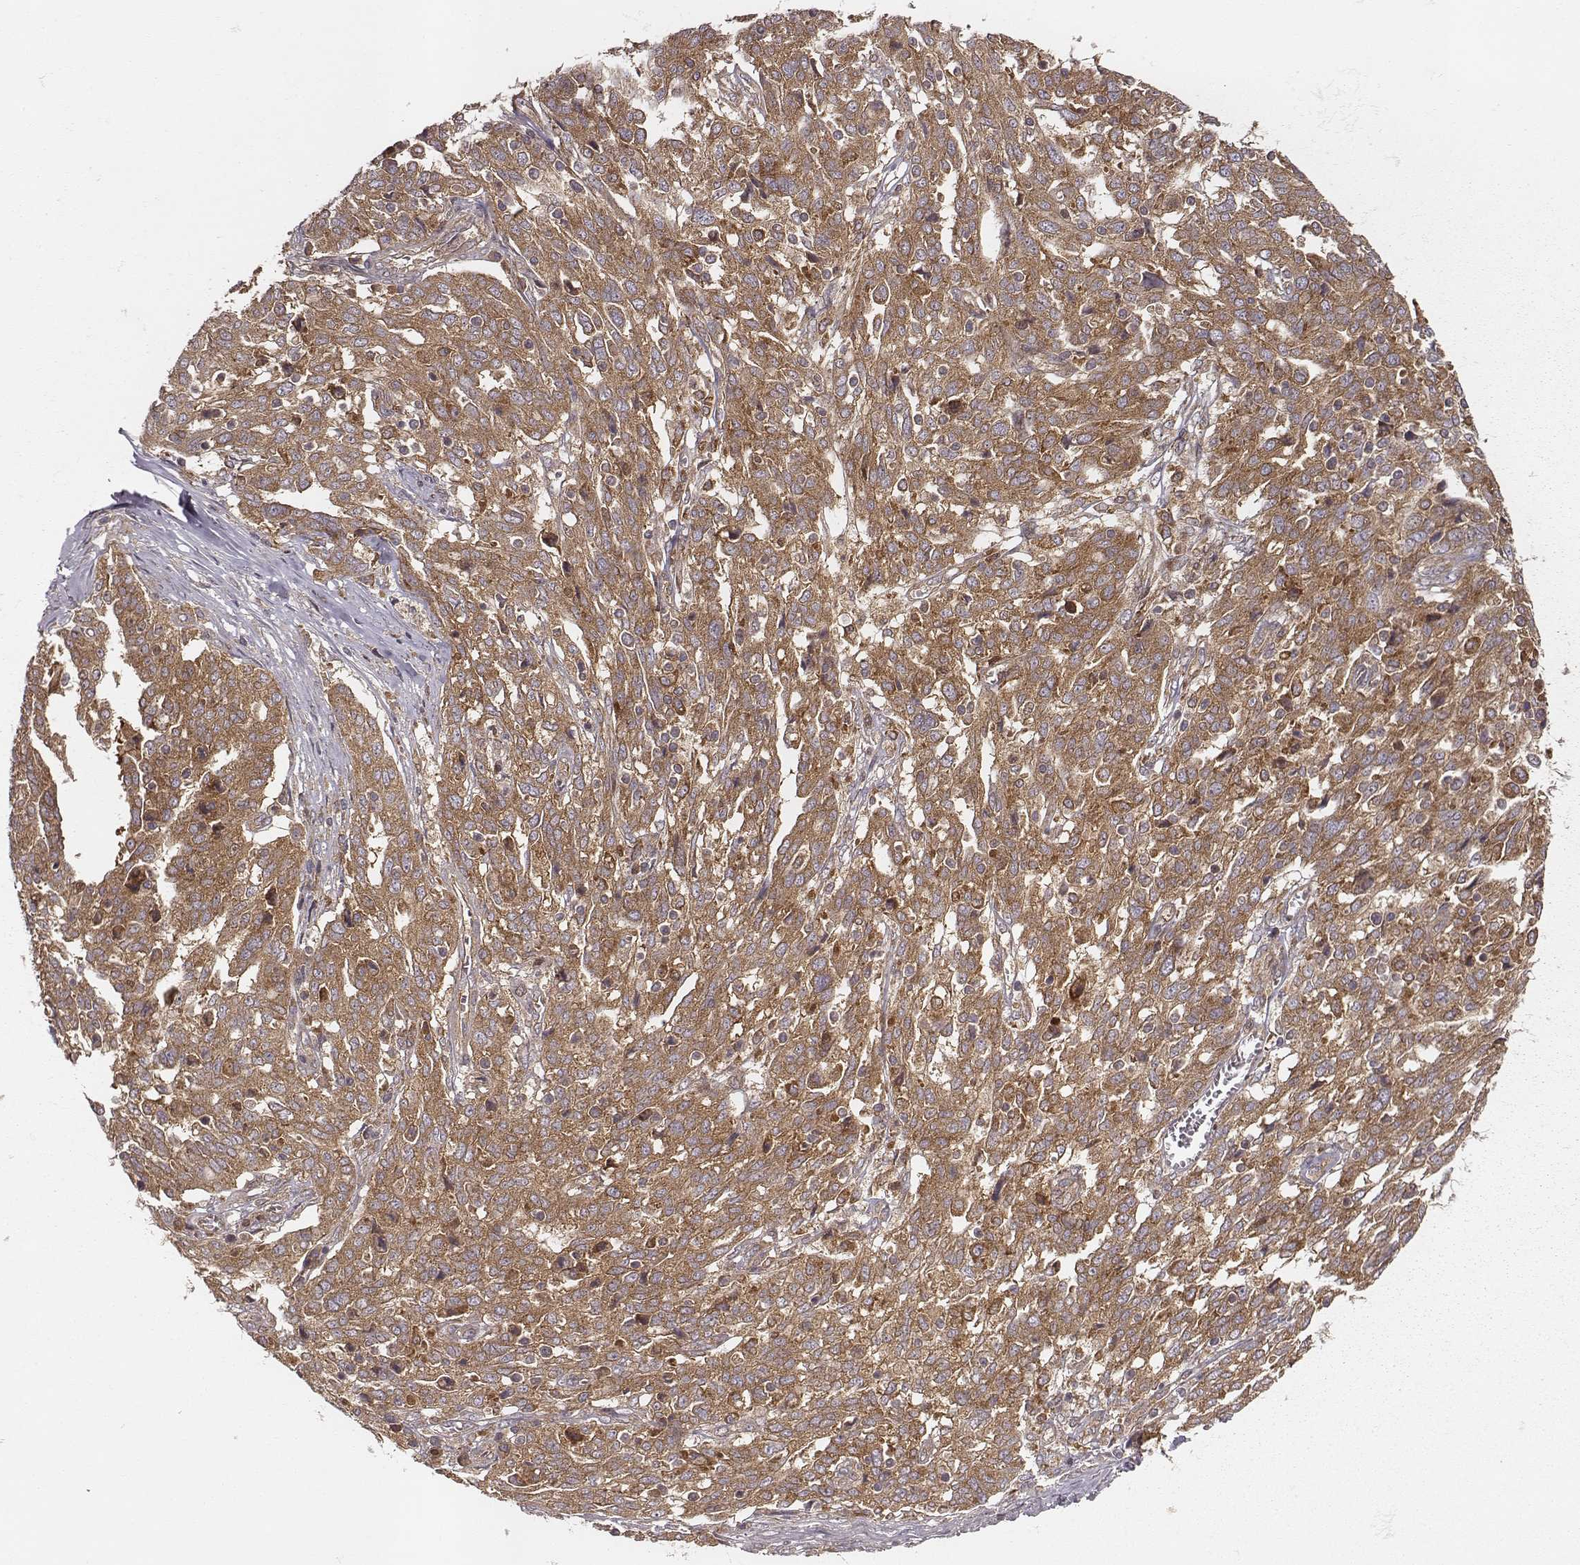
{"staining": {"intensity": "moderate", "quantity": ">75%", "location": "cytoplasmic/membranous"}, "tissue": "ovarian cancer", "cell_type": "Tumor cells", "image_type": "cancer", "snomed": [{"axis": "morphology", "description": "Cystadenocarcinoma, serous, NOS"}, {"axis": "topography", "description": "Ovary"}], "caption": "Tumor cells display medium levels of moderate cytoplasmic/membranous expression in about >75% of cells in ovarian serous cystadenocarcinoma.", "gene": "VPS26A", "patient": {"sex": "female", "age": 67}}